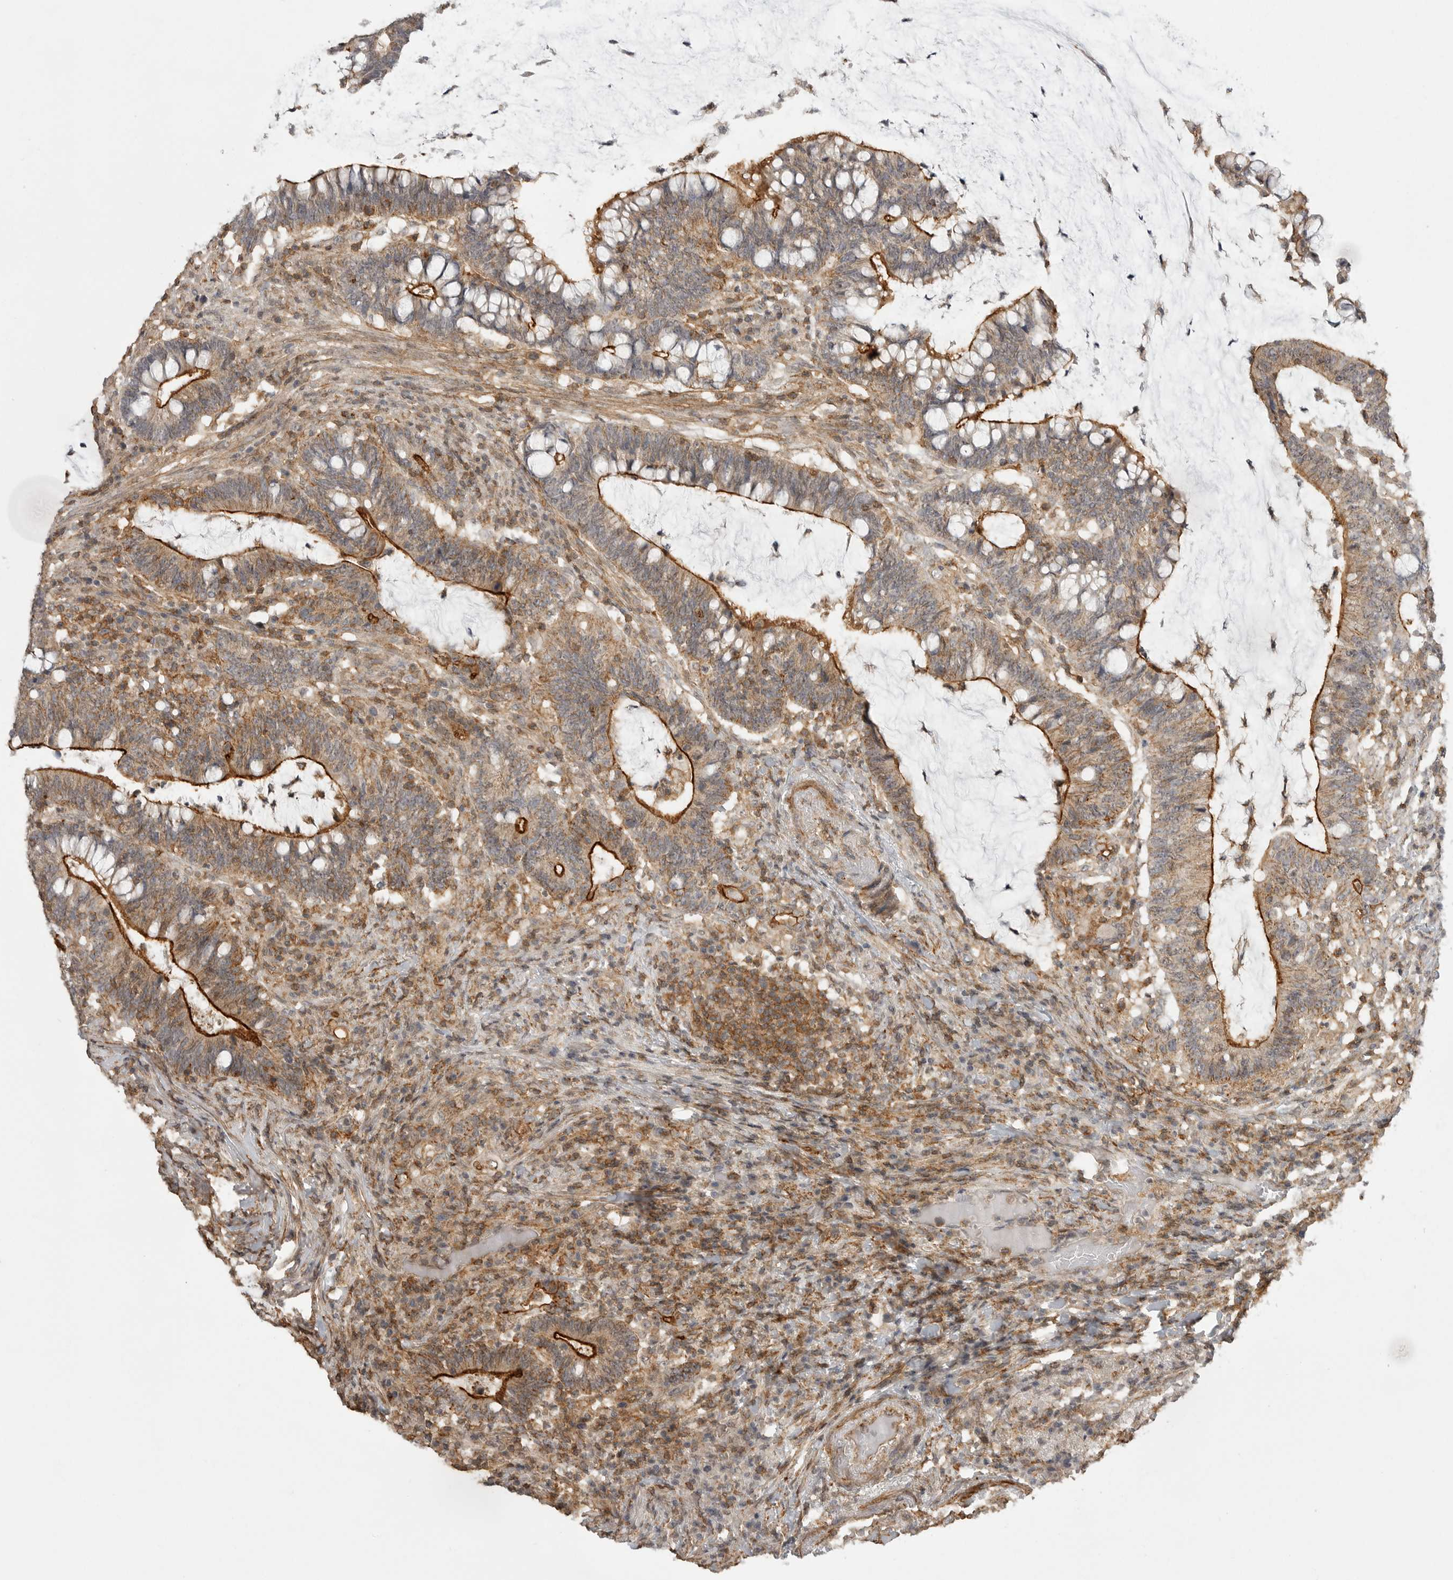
{"staining": {"intensity": "strong", "quantity": ">75%", "location": "cytoplasmic/membranous"}, "tissue": "colorectal cancer", "cell_type": "Tumor cells", "image_type": "cancer", "snomed": [{"axis": "morphology", "description": "Adenocarcinoma, NOS"}, {"axis": "topography", "description": "Colon"}], "caption": "High-power microscopy captured an immunohistochemistry (IHC) micrograph of colorectal cancer (adenocarcinoma), revealing strong cytoplasmic/membranous expression in about >75% of tumor cells.", "gene": "GPC2", "patient": {"sex": "female", "age": 66}}